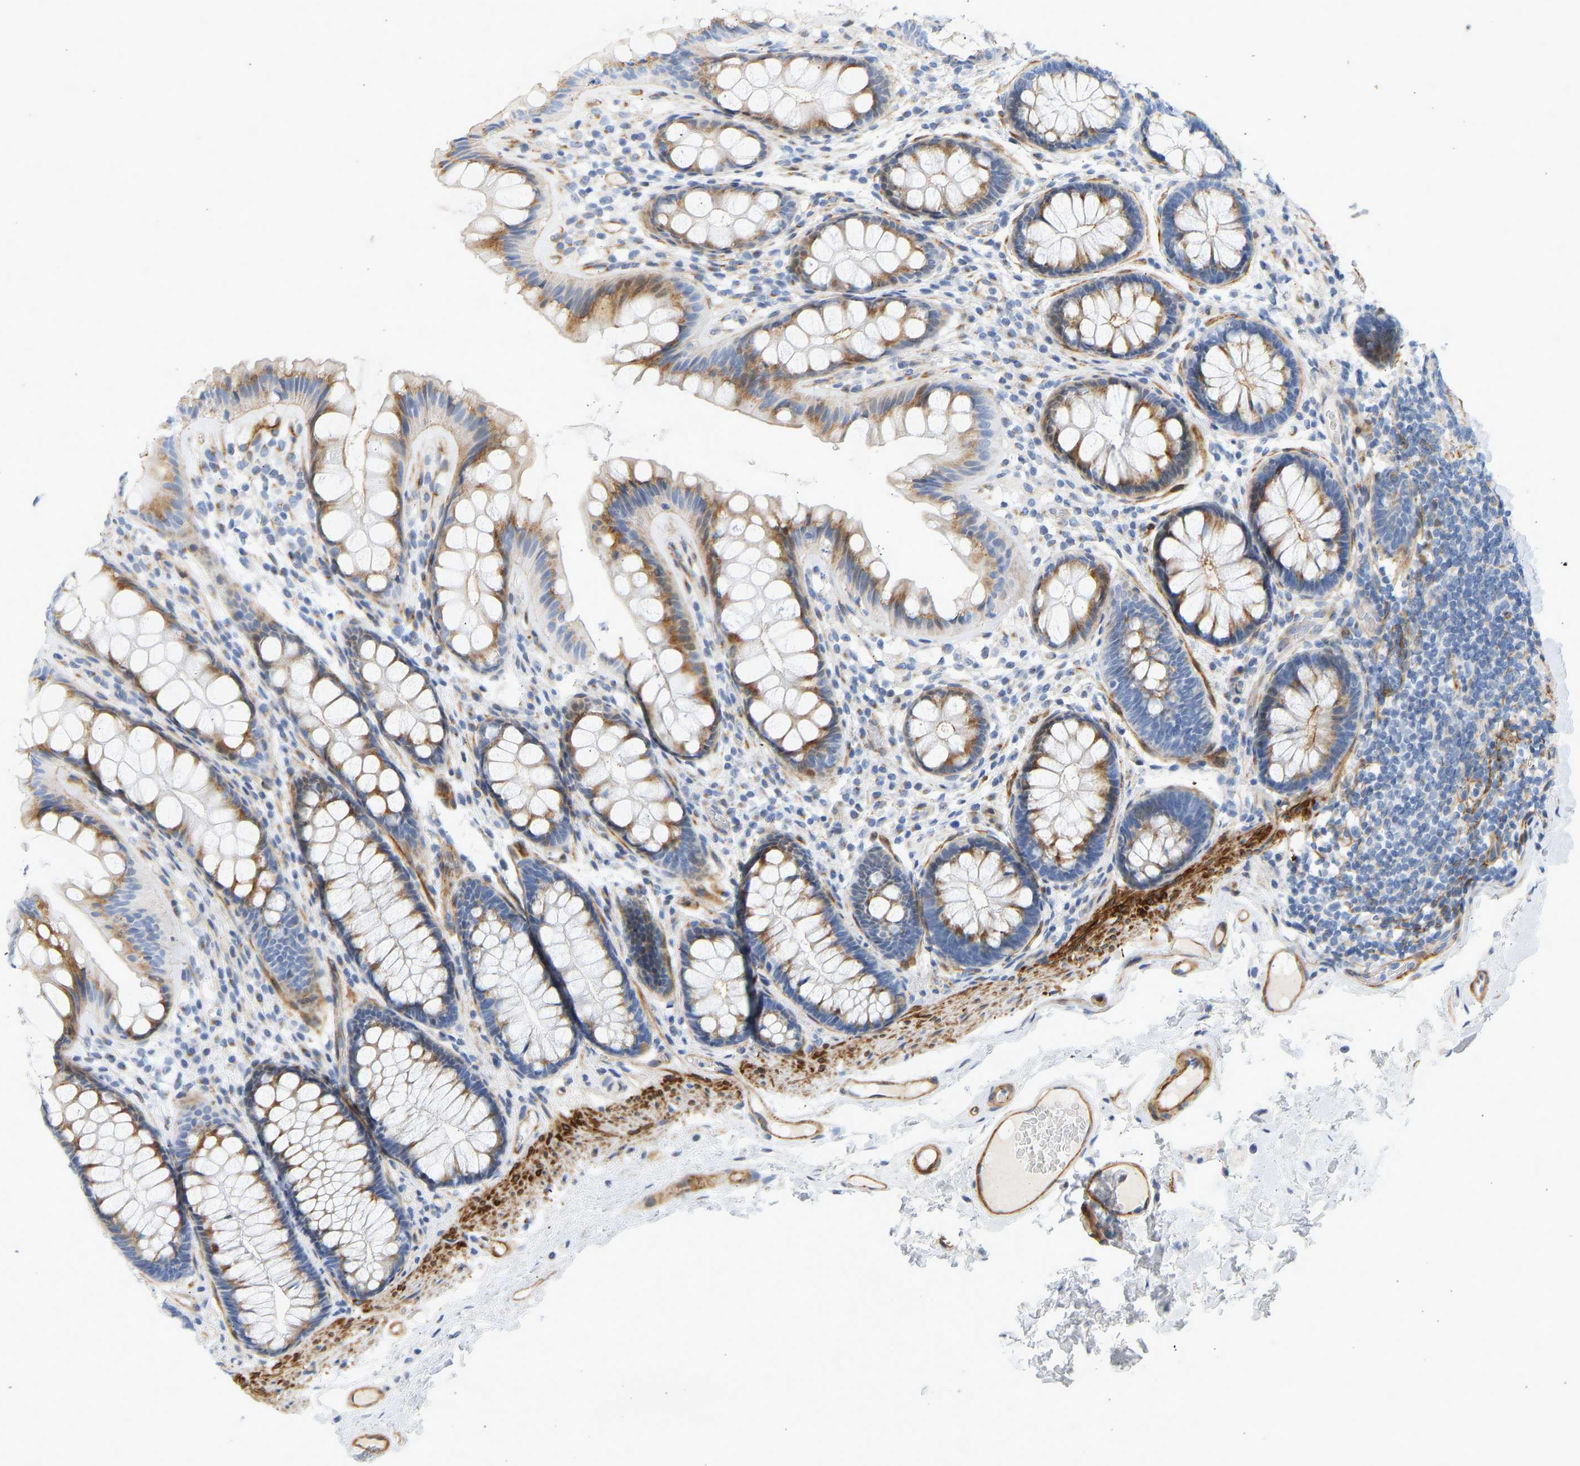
{"staining": {"intensity": "strong", "quantity": ">75%", "location": "cytoplasmic/membranous"}, "tissue": "colon", "cell_type": "Endothelial cells", "image_type": "normal", "snomed": [{"axis": "morphology", "description": "Normal tissue, NOS"}, {"axis": "topography", "description": "Colon"}], "caption": "Protein staining reveals strong cytoplasmic/membranous staining in about >75% of endothelial cells in benign colon.", "gene": "SLC30A7", "patient": {"sex": "female", "age": 56}}